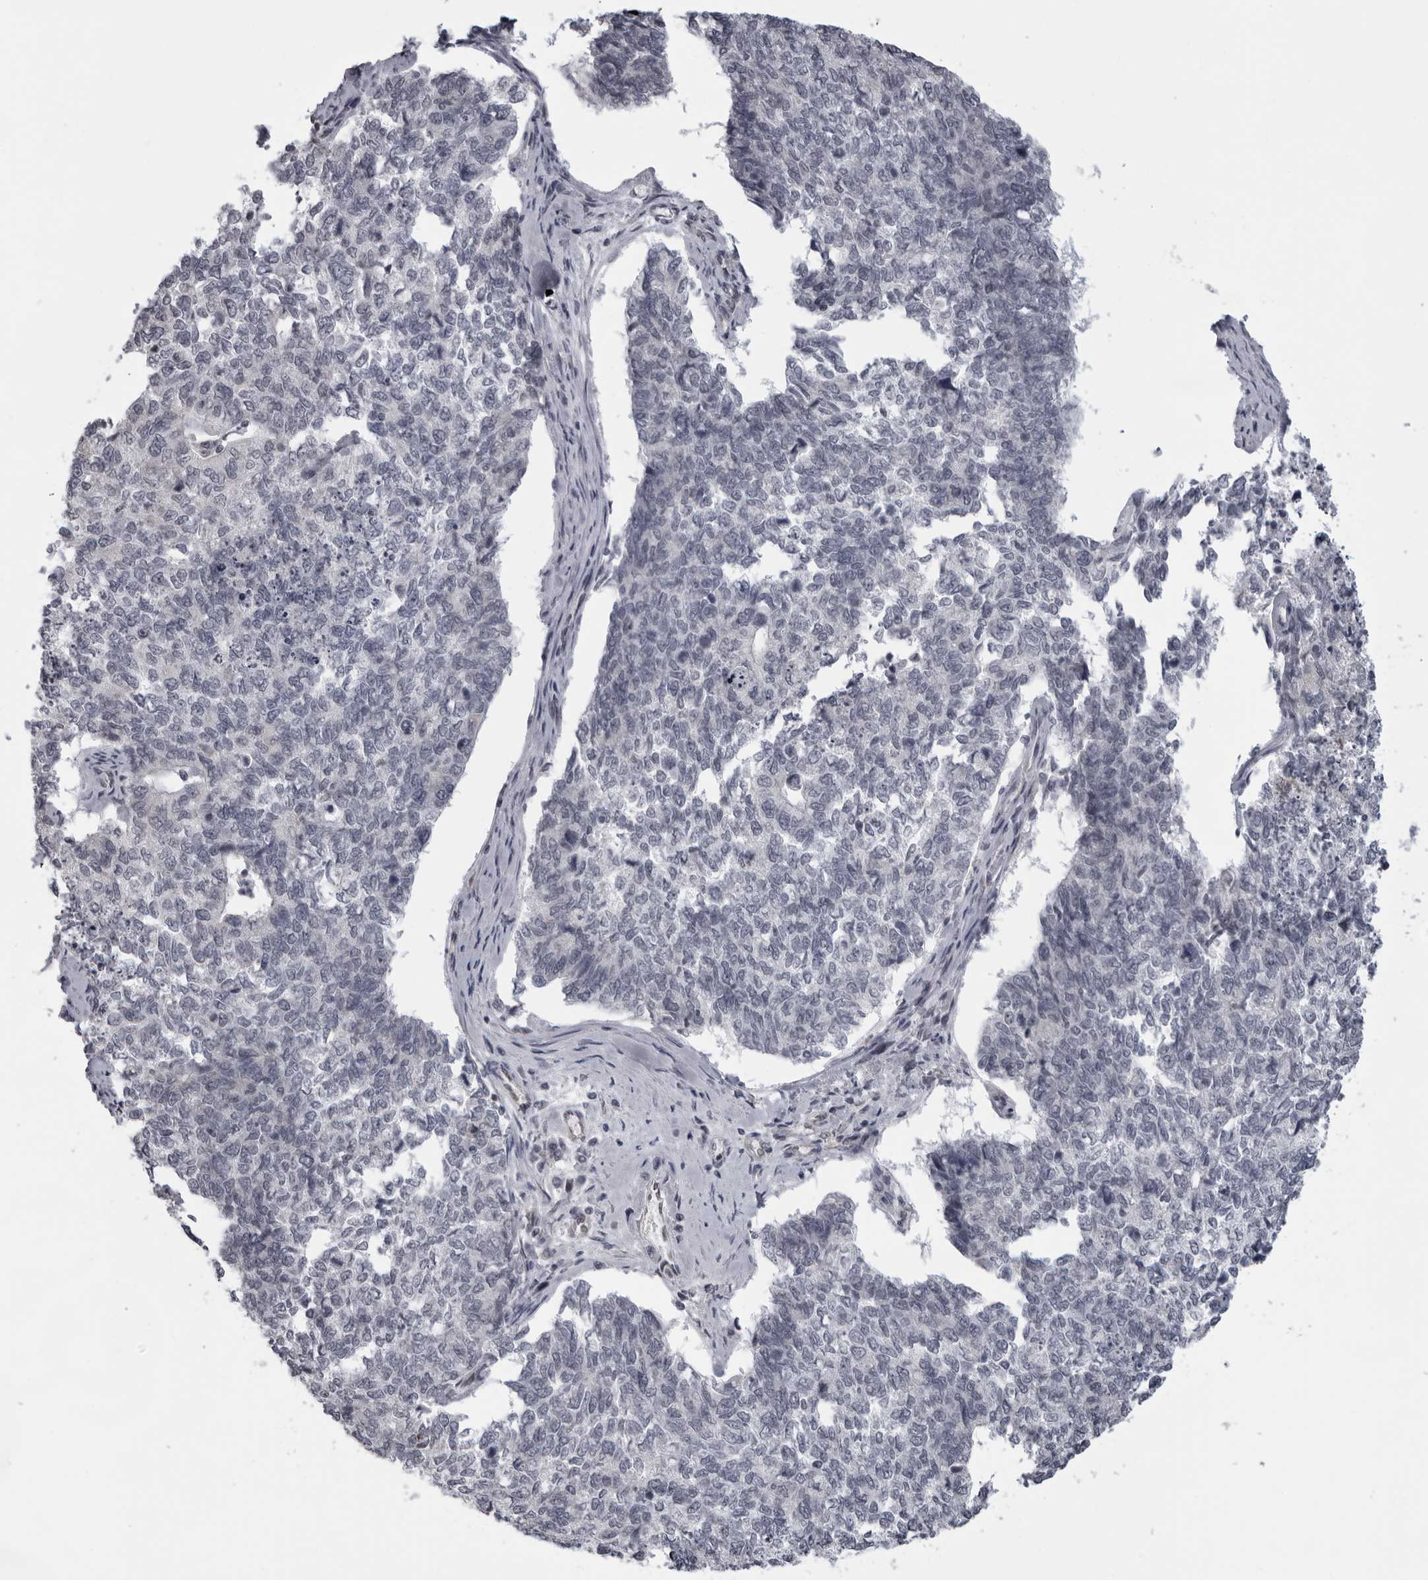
{"staining": {"intensity": "negative", "quantity": "none", "location": "none"}, "tissue": "cervical cancer", "cell_type": "Tumor cells", "image_type": "cancer", "snomed": [{"axis": "morphology", "description": "Squamous cell carcinoma, NOS"}, {"axis": "topography", "description": "Cervix"}], "caption": "Histopathology image shows no significant protein positivity in tumor cells of cervical cancer (squamous cell carcinoma).", "gene": "MAPK12", "patient": {"sex": "female", "age": 63}}